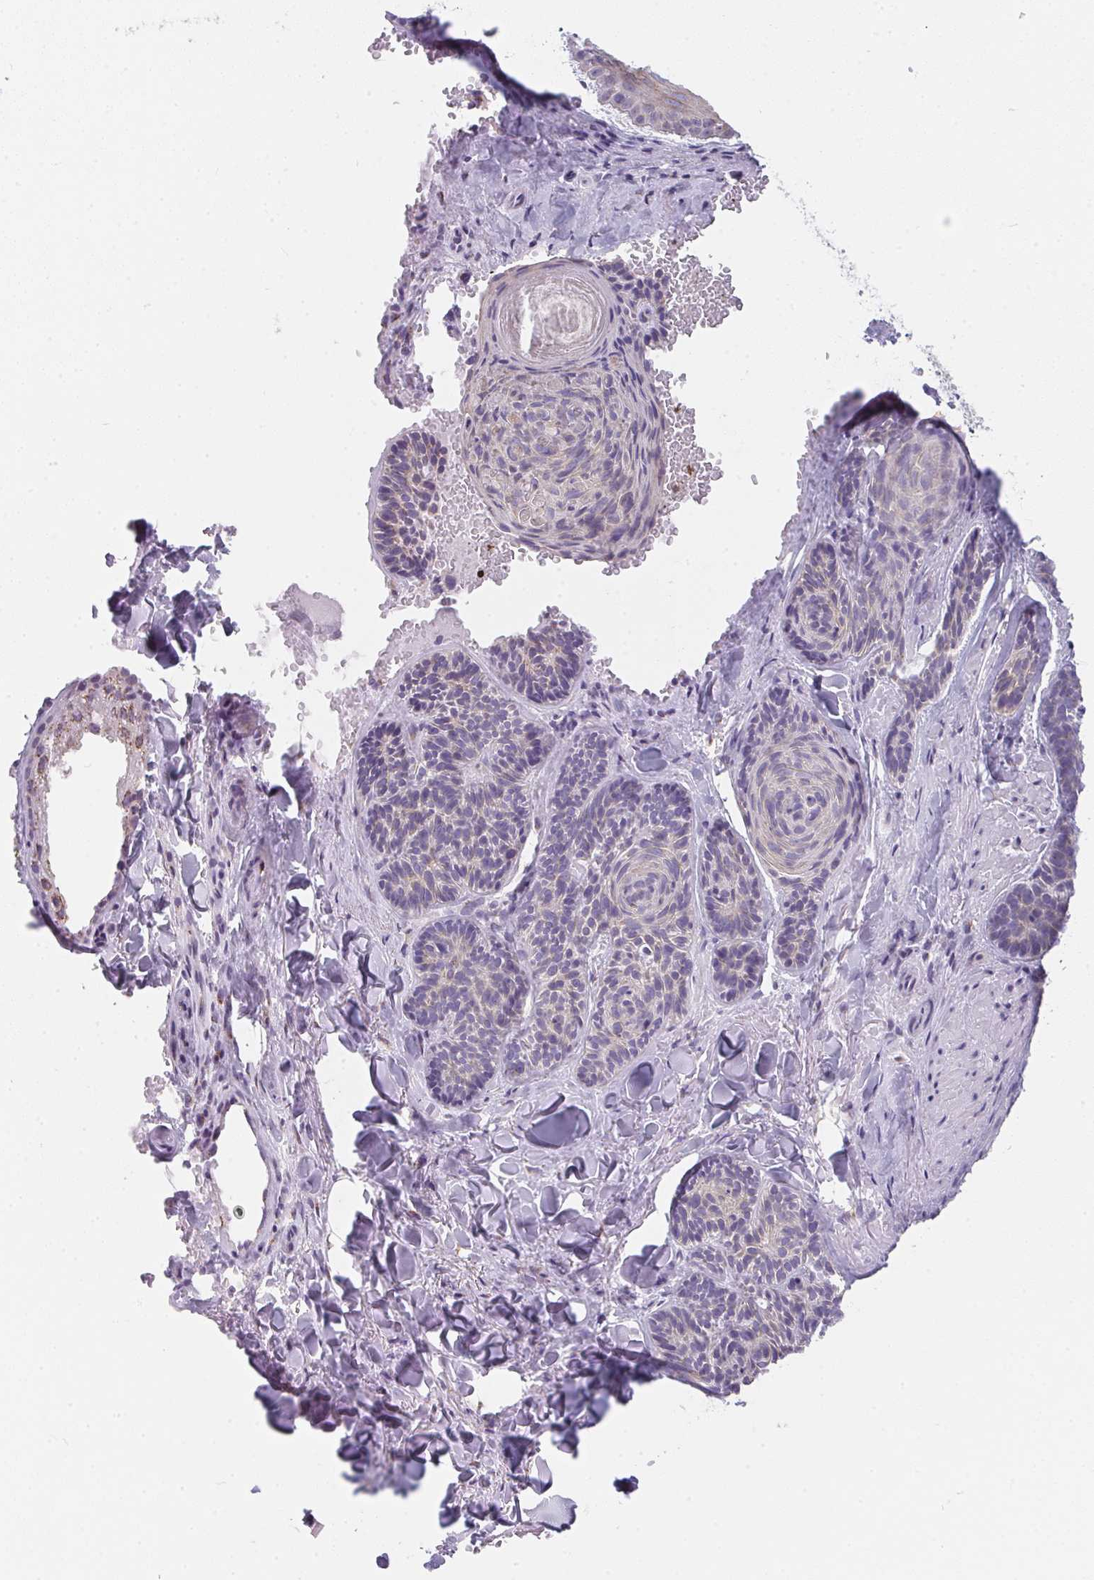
{"staining": {"intensity": "negative", "quantity": "none", "location": "none"}, "tissue": "skin cancer", "cell_type": "Tumor cells", "image_type": "cancer", "snomed": [{"axis": "morphology", "description": "Basal cell carcinoma"}, {"axis": "topography", "description": "Skin"}], "caption": "The immunohistochemistry micrograph has no significant expression in tumor cells of skin cancer (basal cell carcinoma) tissue.", "gene": "MAP1A", "patient": {"sex": "male", "age": 81}}